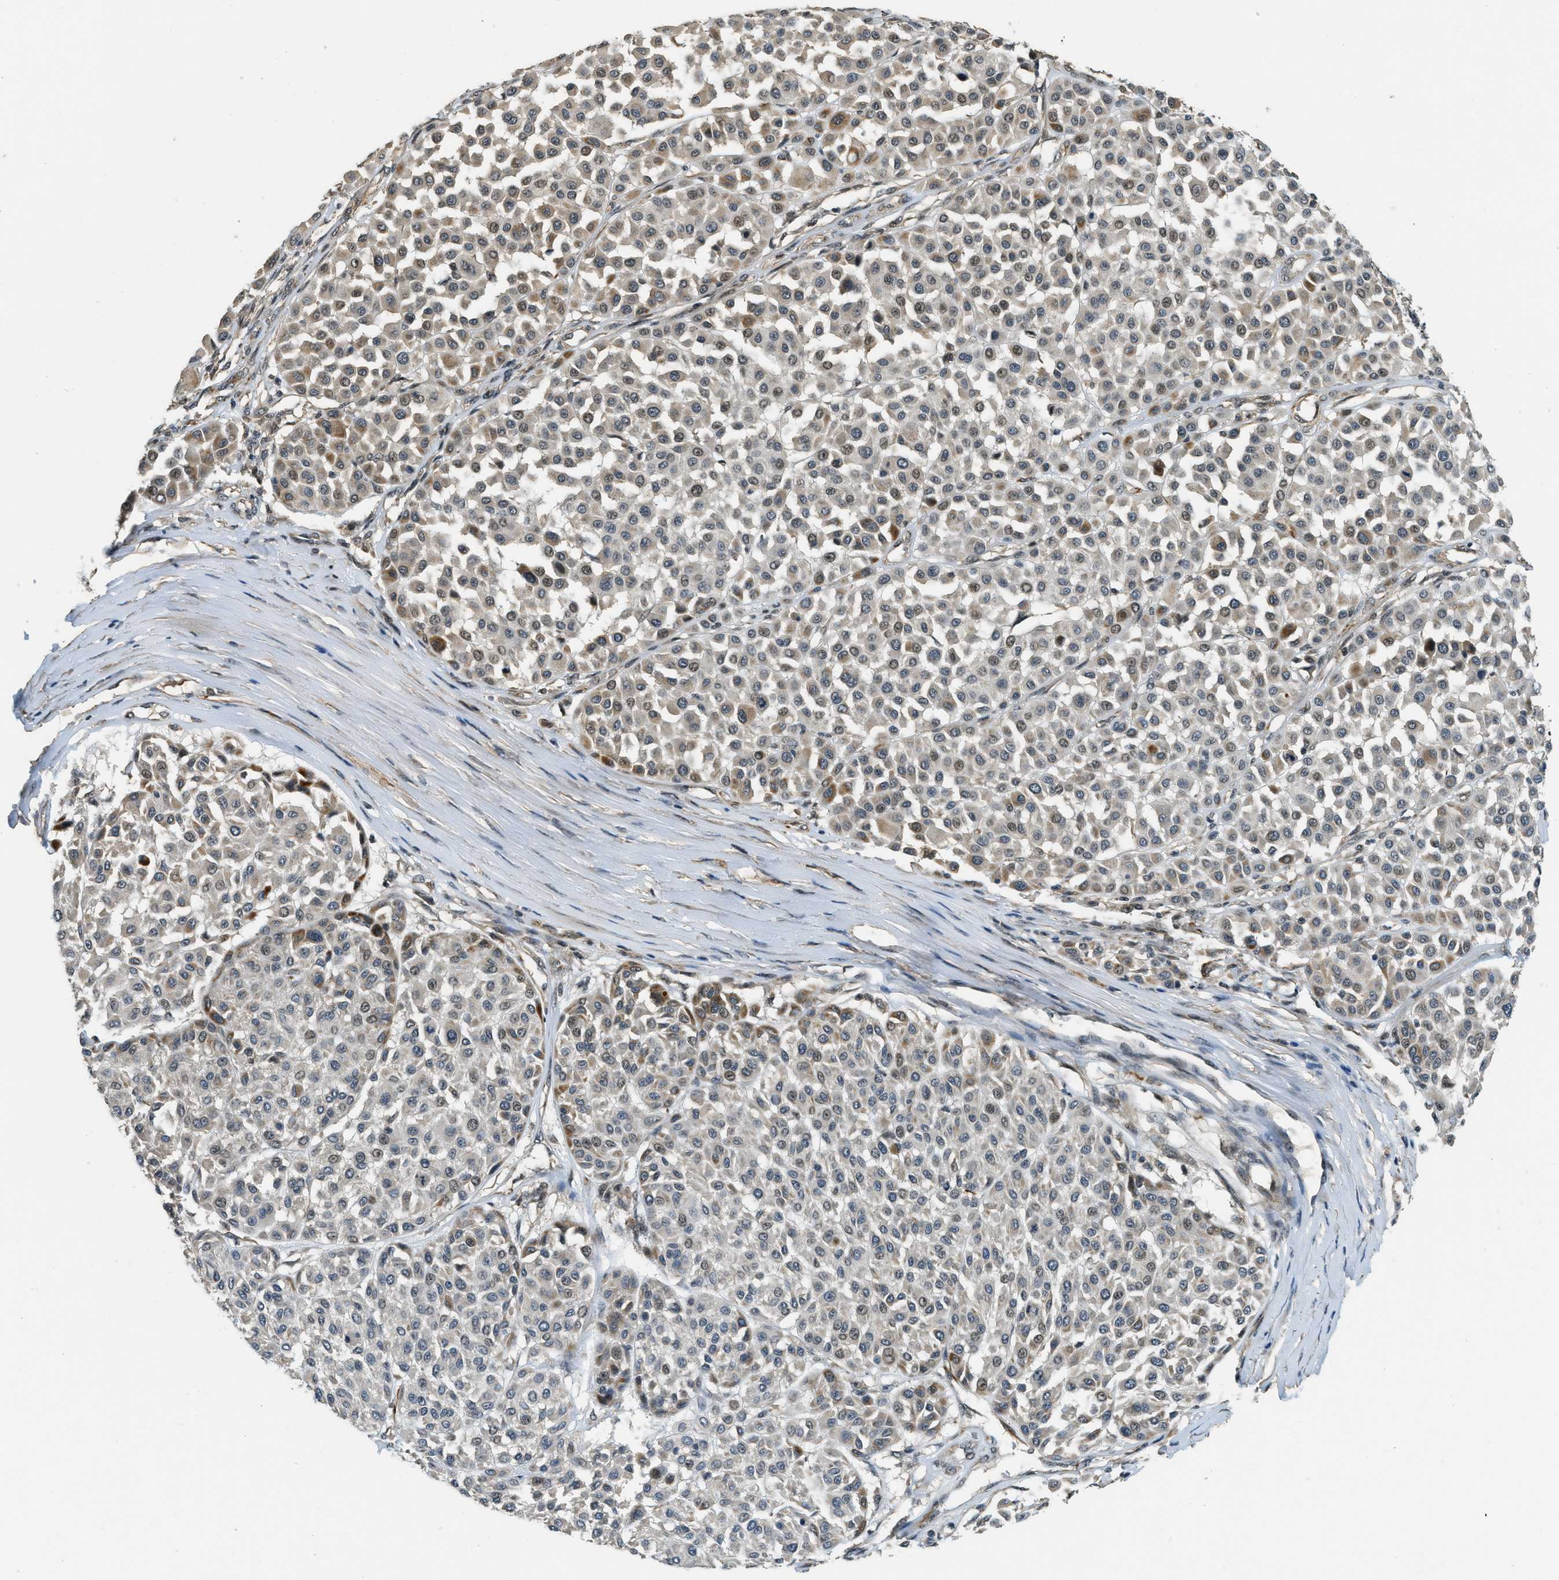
{"staining": {"intensity": "weak", "quantity": "25%-75%", "location": "cytoplasmic/membranous,nuclear"}, "tissue": "melanoma", "cell_type": "Tumor cells", "image_type": "cancer", "snomed": [{"axis": "morphology", "description": "Malignant melanoma, Metastatic site"}, {"axis": "topography", "description": "Soft tissue"}], "caption": "This photomicrograph reveals immunohistochemistry (IHC) staining of melanoma, with low weak cytoplasmic/membranous and nuclear positivity in about 25%-75% of tumor cells.", "gene": "MED21", "patient": {"sex": "male", "age": 41}}